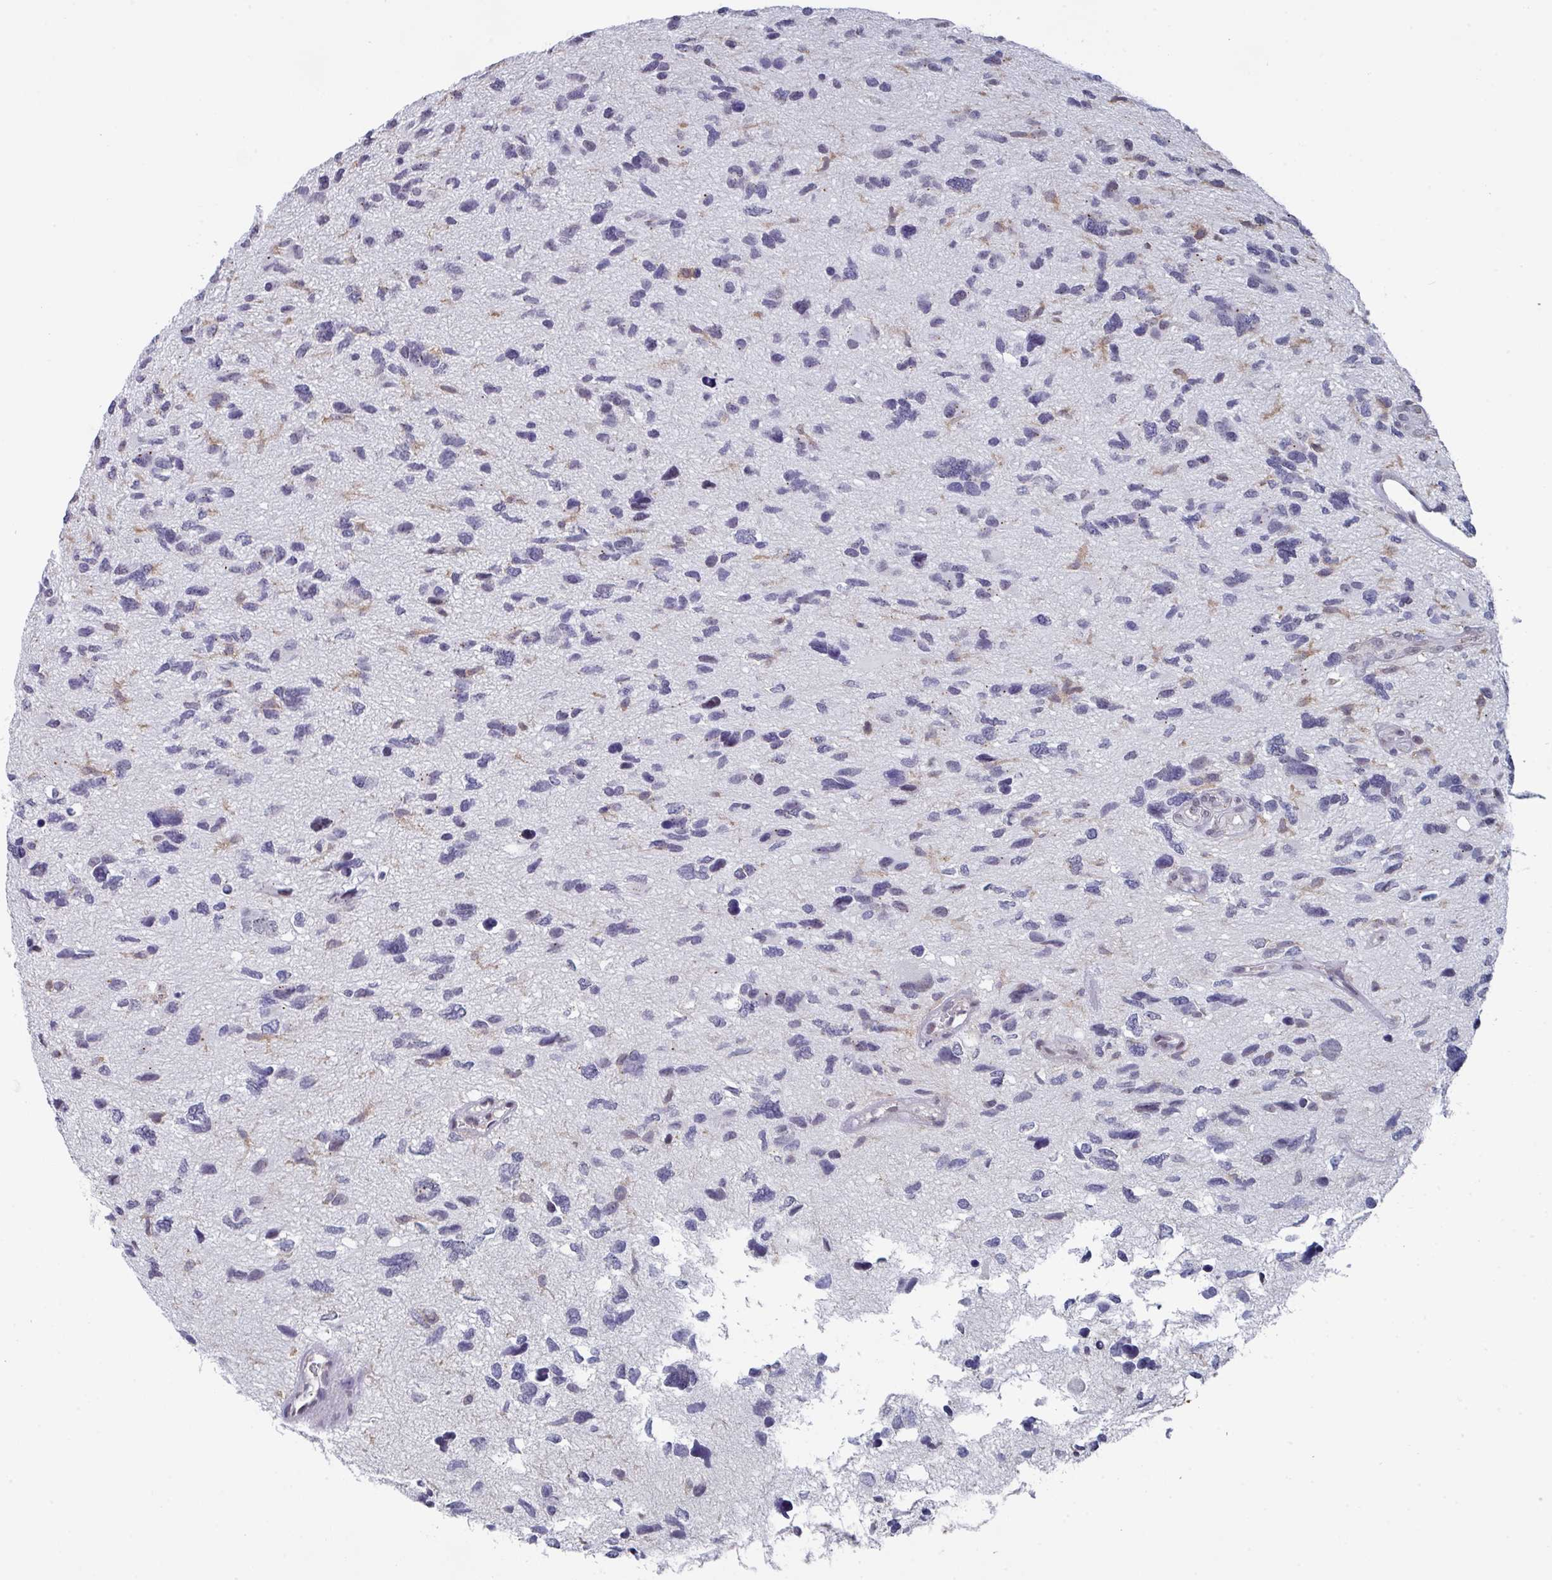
{"staining": {"intensity": "moderate", "quantity": "<25%", "location": "cytoplasmic/membranous"}, "tissue": "glioma", "cell_type": "Tumor cells", "image_type": "cancer", "snomed": [{"axis": "morphology", "description": "Glioma, malignant, High grade"}, {"axis": "topography", "description": "Brain"}], "caption": "Protein staining displays moderate cytoplasmic/membranous expression in approximately <25% of tumor cells in glioma. Using DAB (3,3'-diaminobenzidine) (brown) and hematoxylin (blue) stains, captured at high magnification using brightfield microscopy.", "gene": "RASAL3", "patient": {"sex": "female", "age": 11}}